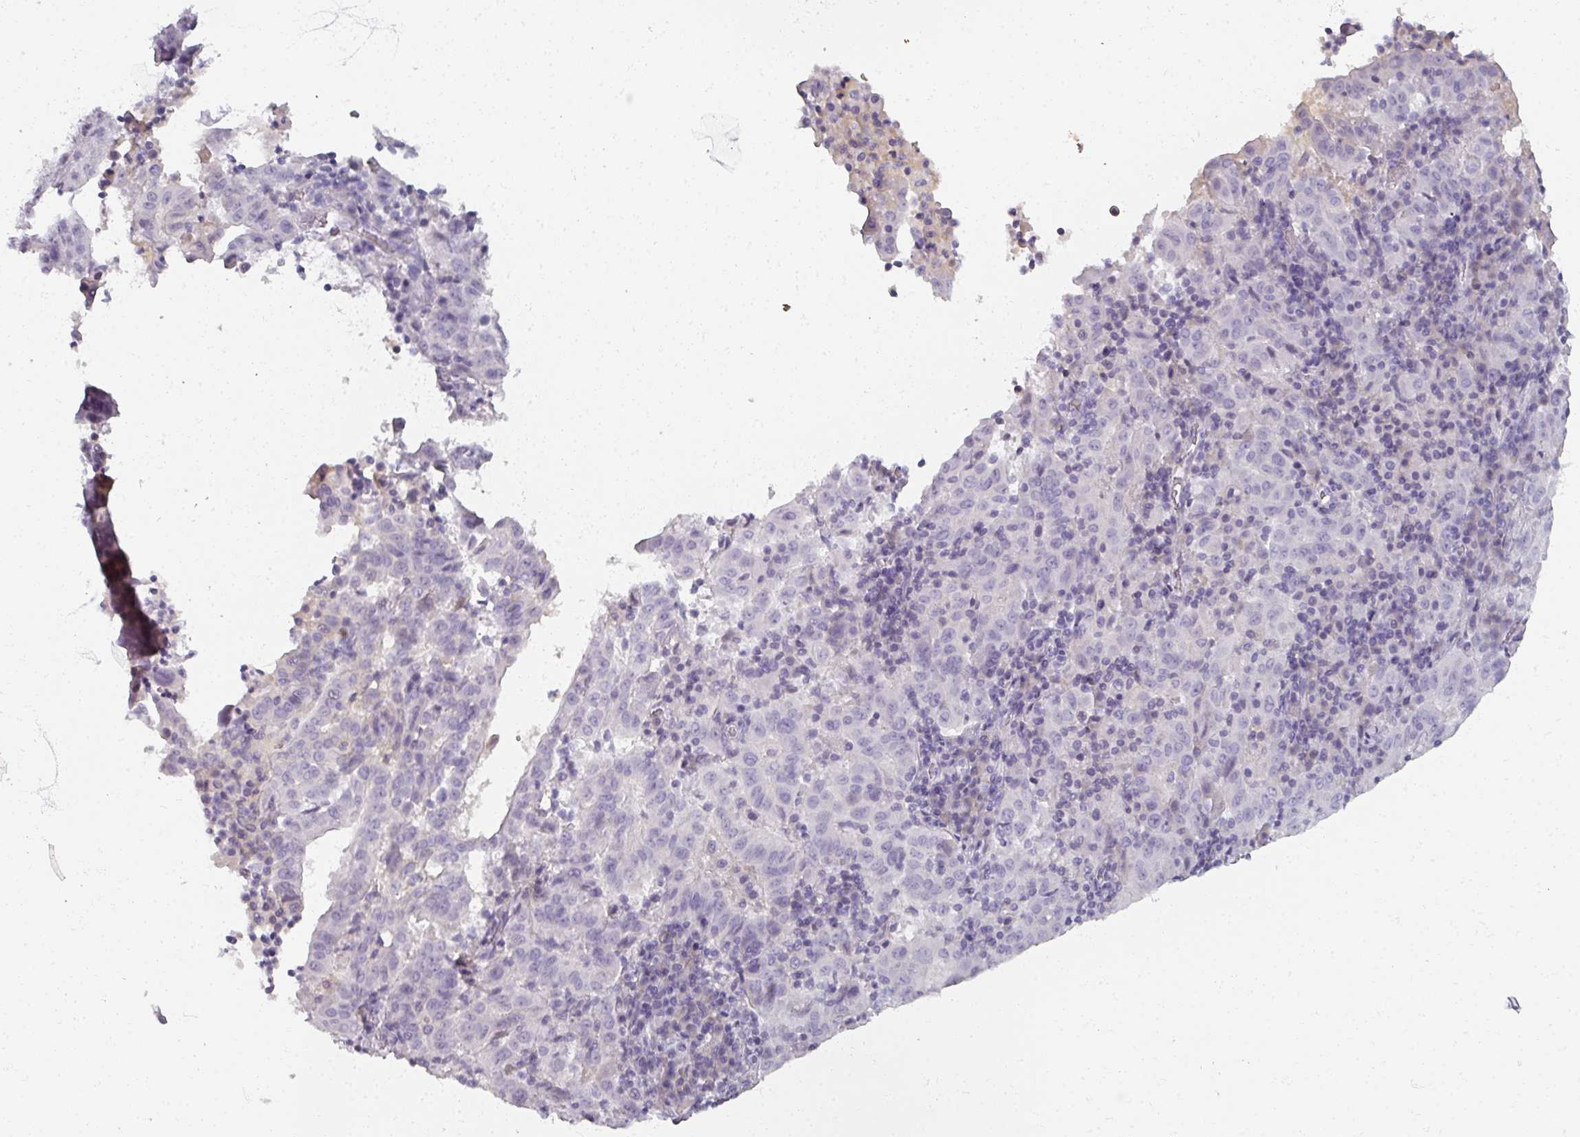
{"staining": {"intensity": "negative", "quantity": "none", "location": "none"}, "tissue": "pancreatic cancer", "cell_type": "Tumor cells", "image_type": "cancer", "snomed": [{"axis": "morphology", "description": "Adenocarcinoma, NOS"}, {"axis": "topography", "description": "Pancreas"}], "caption": "There is no significant expression in tumor cells of adenocarcinoma (pancreatic).", "gene": "REG3G", "patient": {"sex": "male", "age": 63}}